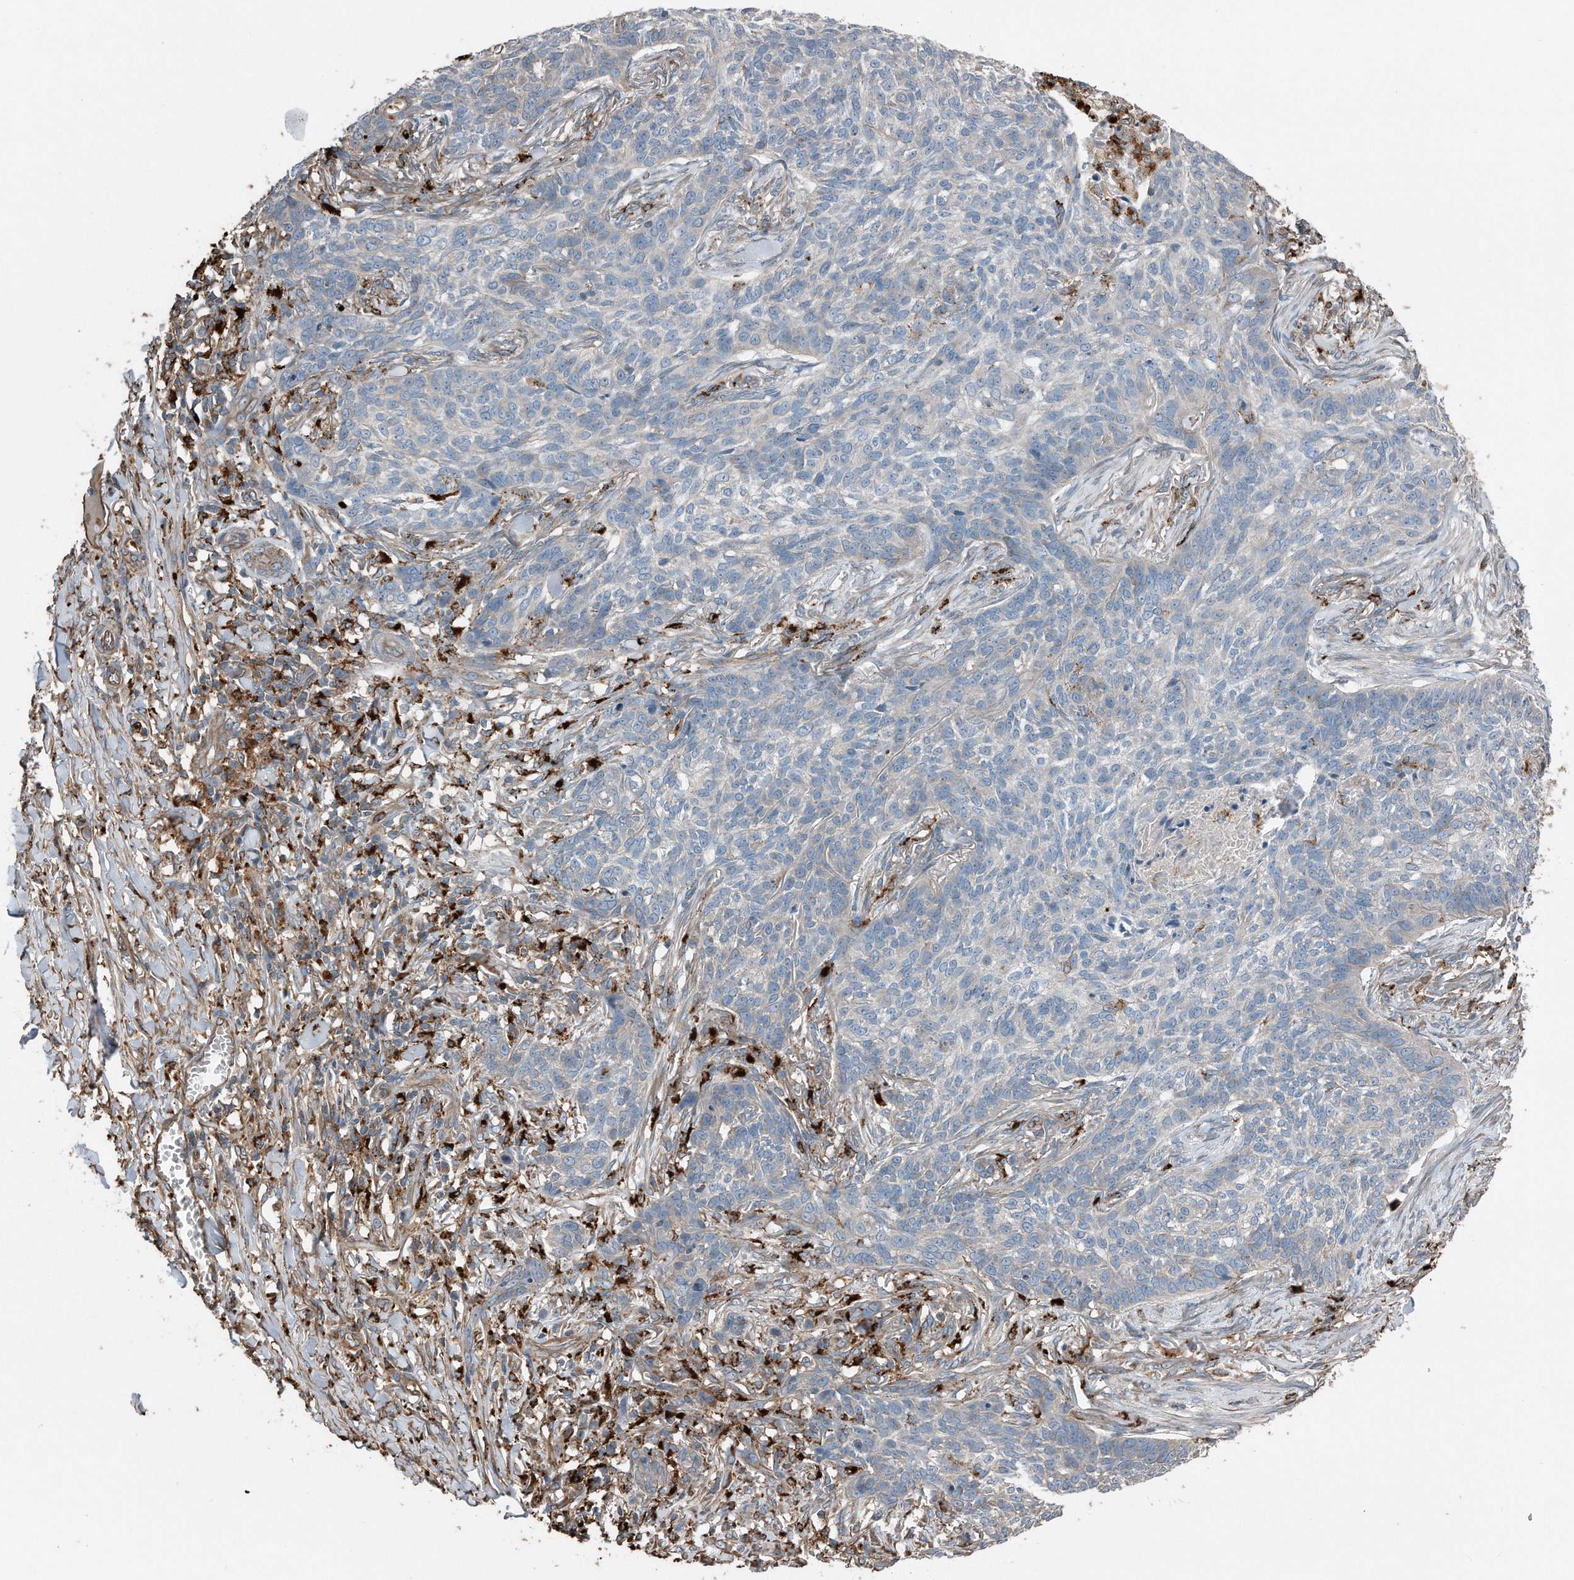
{"staining": {"intensity": "weak", "quantity": "<25%", "location": "cytoplasmic/membranous"}, "tissue": "skin cancer", "cell_type": "Tumor cells", "image_type": "cancer", "snomed": [{"axis": "morphology", "description": "Basal cell carcinoma"}, {"axis": "topography", "description": "Skin"}], "caption": "Histopathology image shows no protein expression in tumor cells of skin cancer tissue. Nuclei are stained in blue.", "gene": "ZNF772", "patient": {"sex": "male", "age": 85}}